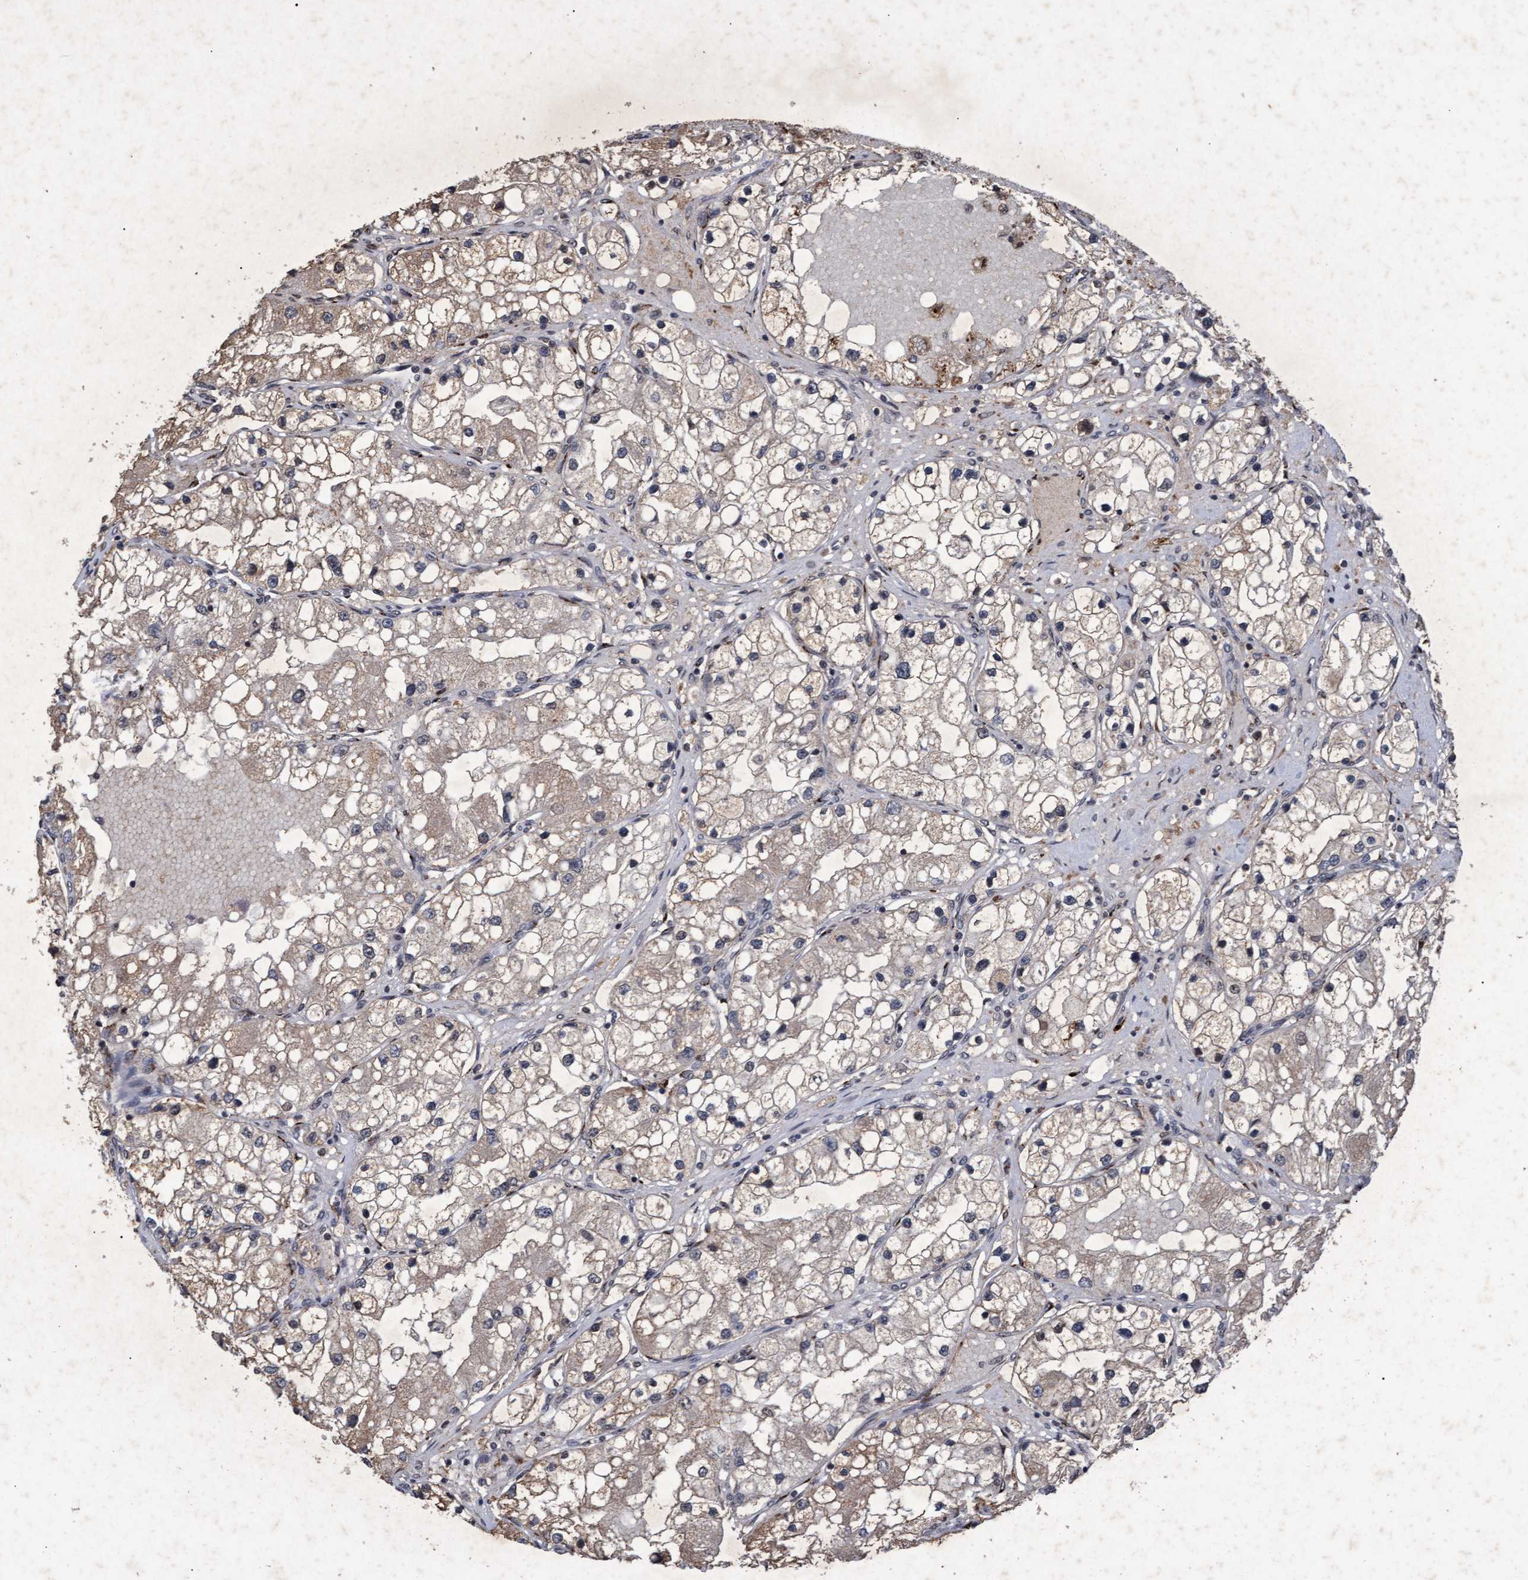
{"staining": {"intensity": "weak", "quantity": "25%-75%", "location": "cytoplasmic/membranous"}, "tissue": "renal cancer", "cell_type": "Tumor cells", "image_type": "cancer", "snomed": [{"axis": "morphology", "description": "Adenocarcinoma, NOS"}, {"axis": "topography", "description": "Kidney"}], "caption": "There is low levels of weak cytoplasmic/membranous positivity in tumor cells of renal adenocarcinoma, as demonstrated by immunohistochemical staining (brown color).", "gene": "GALC", "patient": {"sex": "male", "age": 68}}